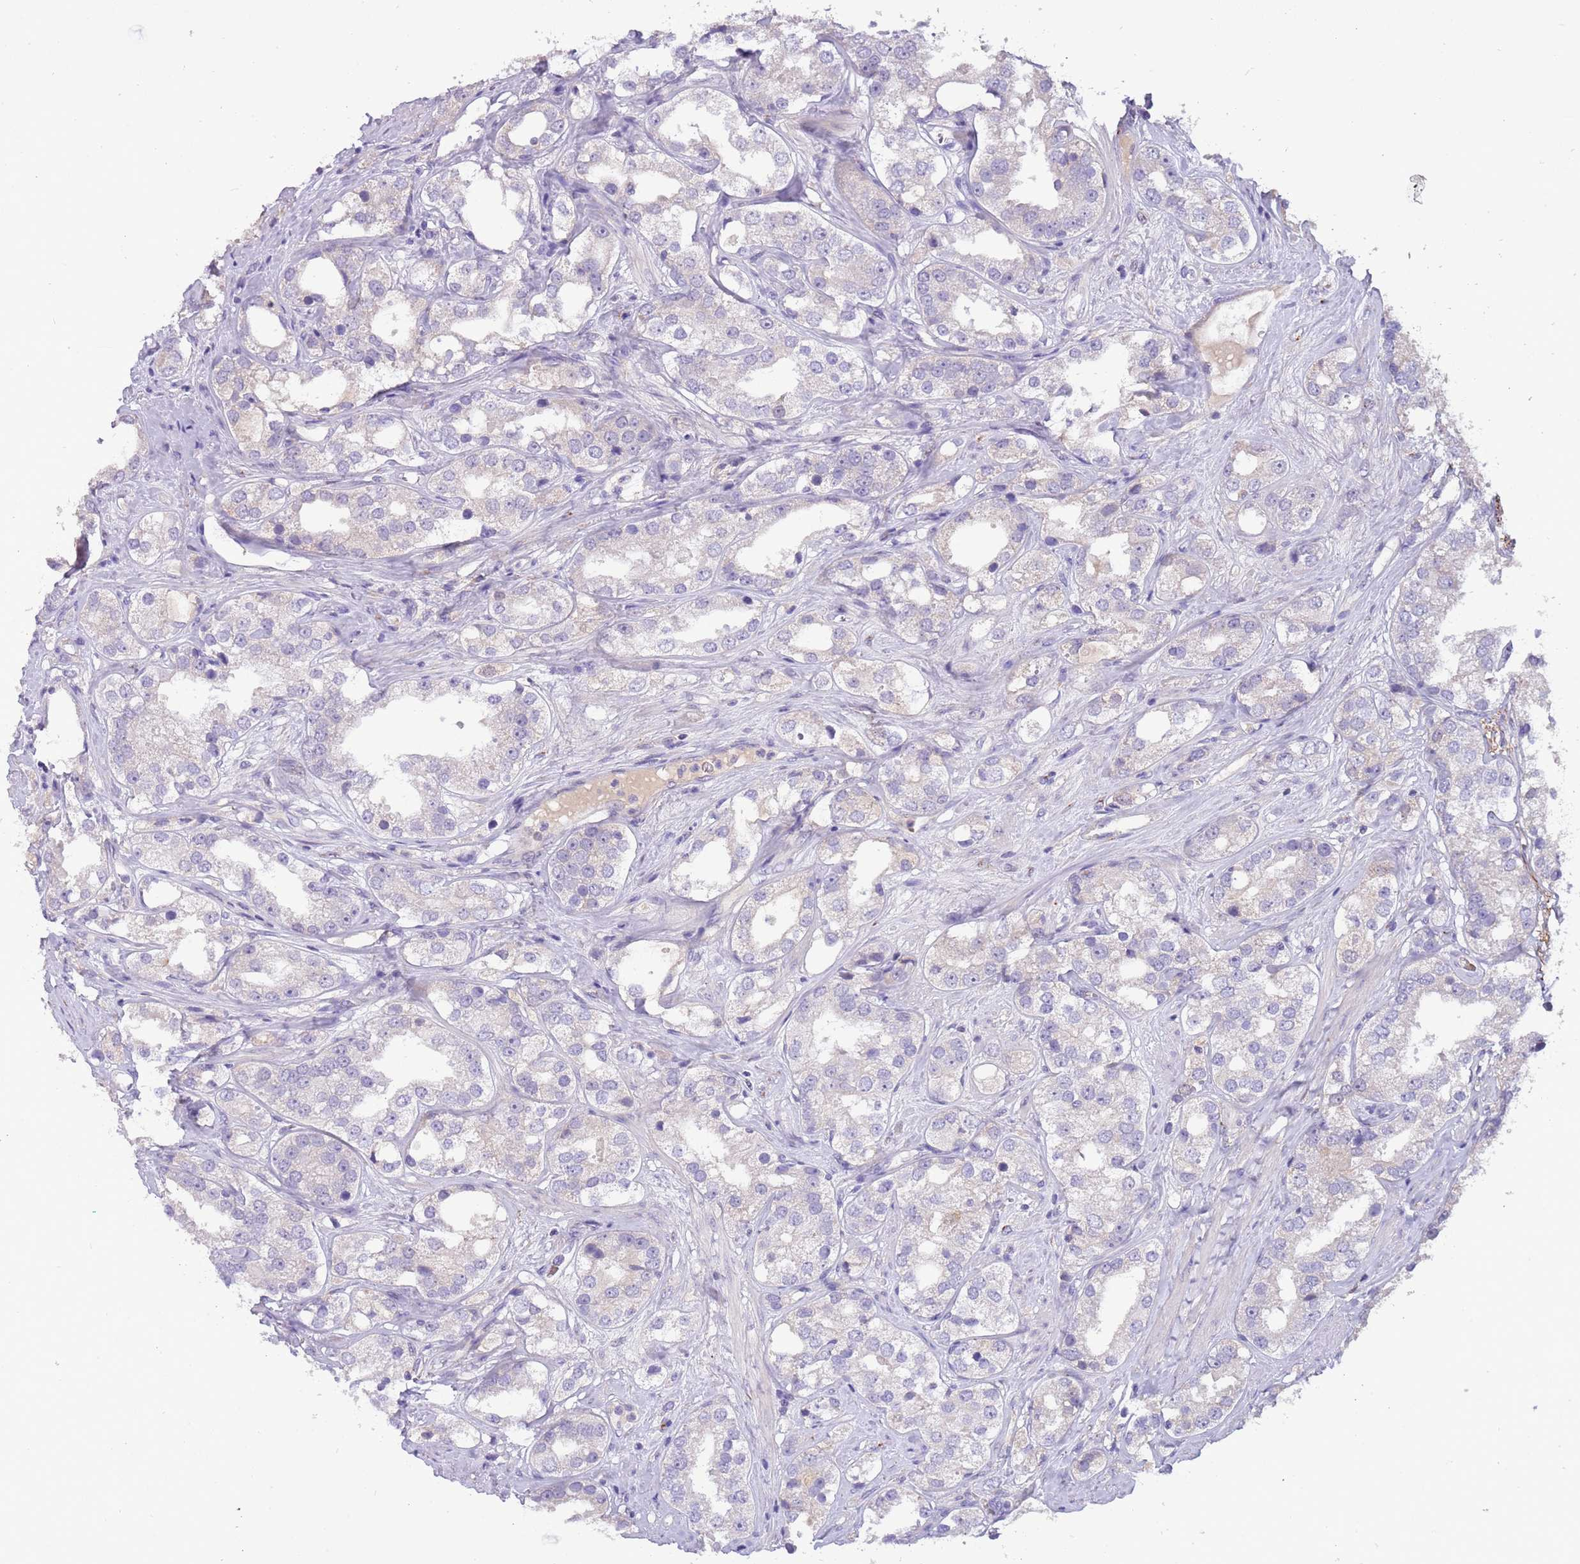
{"staining": {"intensity": "negative", "quantity": "none", "location": "none"}, "tissue": "prostate cancer", "cell_type": "Tumor cells", "image_type": "cancer", "snomed": [{"axis": "morphology", "description": "Adenocarcinoma, NOS"}, {"axis": "topography", "description": "Prostate"}], "caption": "An image of prostate cancer stained for a protein shows no brown staining in tumor cells. The staining is performed using DAB (3,3'-diaminobenzidine) brown chromogen with nuclei counter-stained in using hematoxylin.", "gene": "CFAP73", "patient": {"sex": "male", "age": 79}}